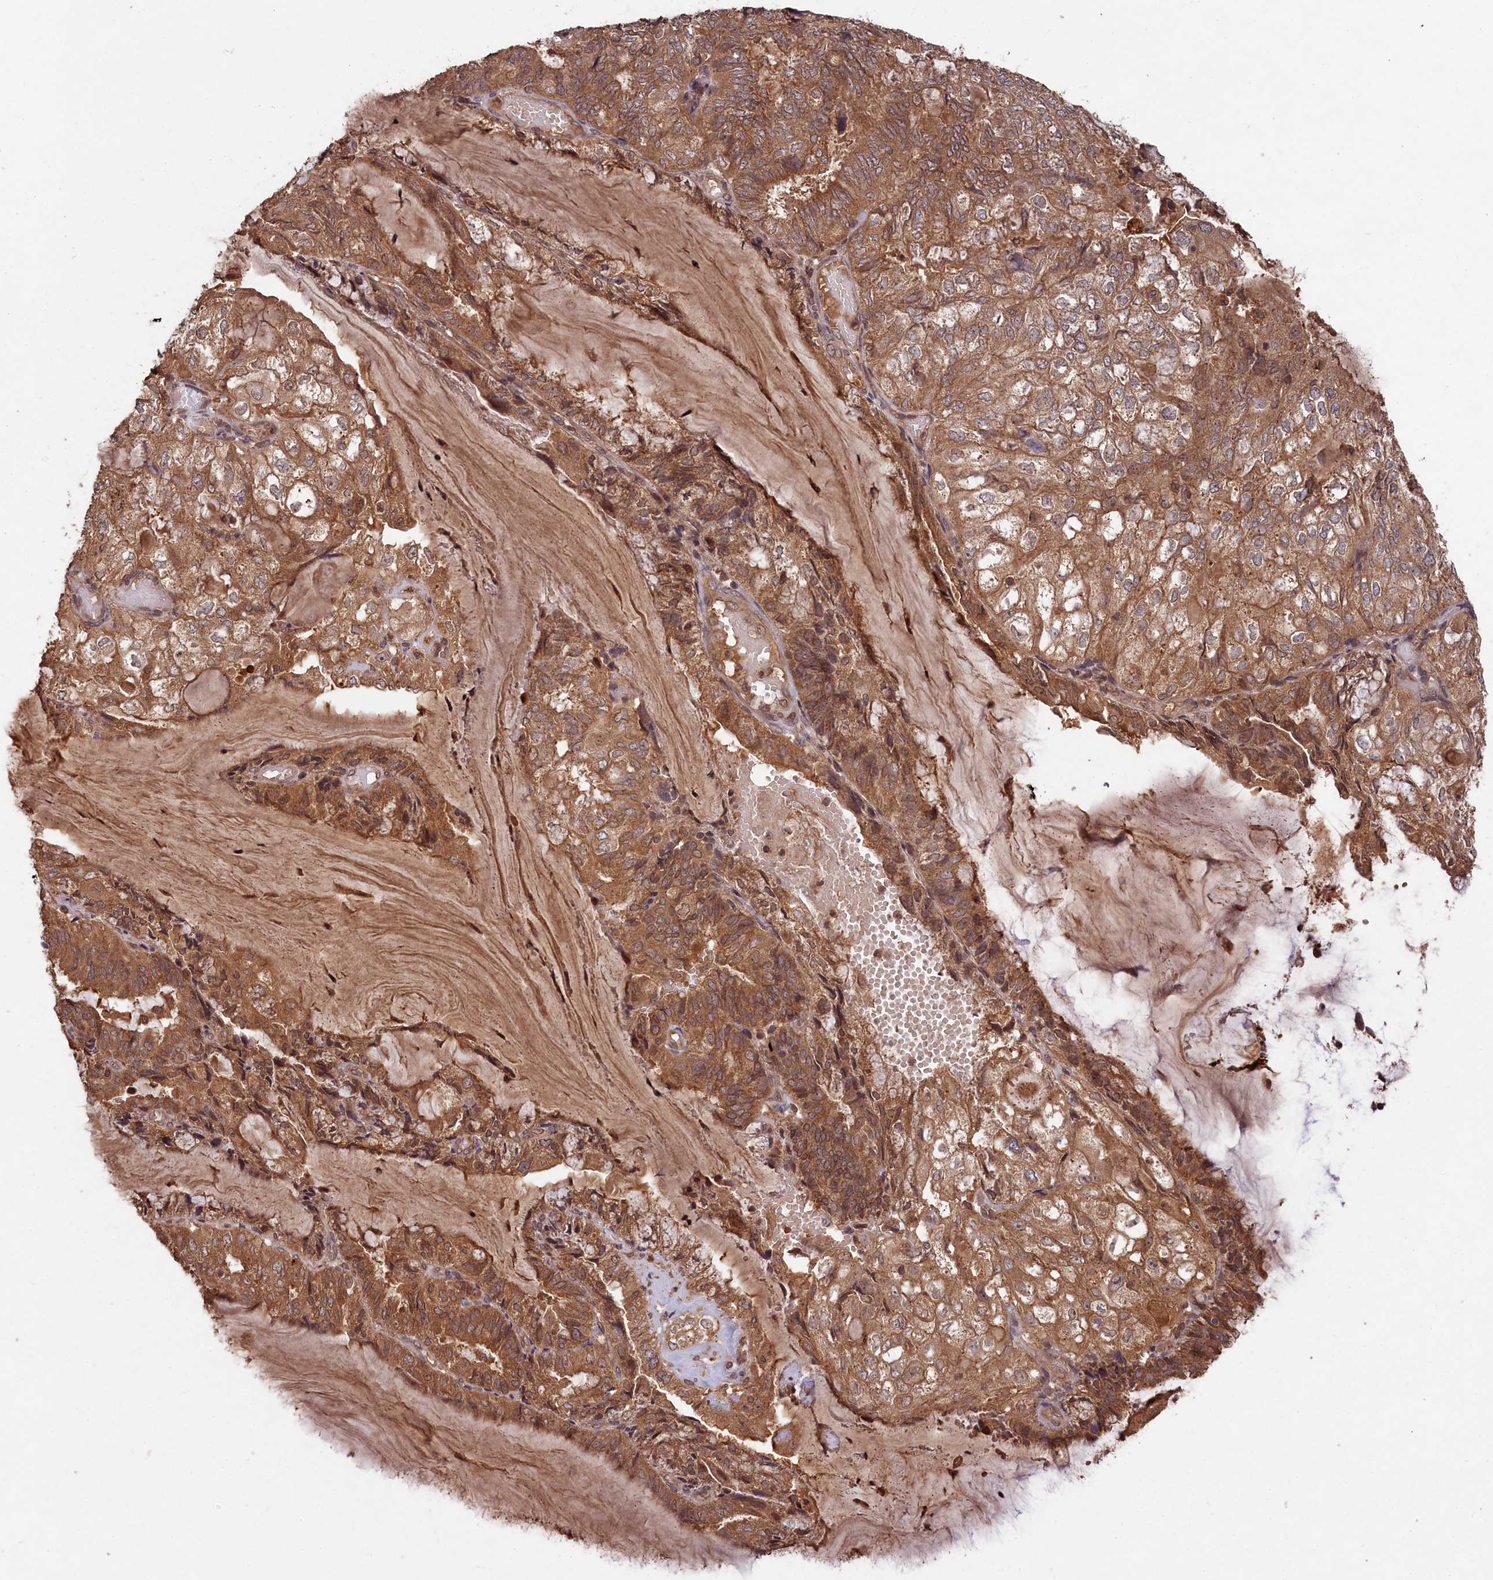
{"staining": {"intensity": "moderate", "quantity": ">75%", "location": "cytoplasmic/membranous"}, "tissue": "endometrial cancer", "cell_type": "Tumor cells", "image_type": "cancer", "snomed": [{"axis": "morphology", "description": "Adenocarcinoma, NOS"}, {"axis": "topography", "description": "Endometrium"}], "caption": "Immunohistochemistry of human endometrial cancer (adenocarcinoma) exhibits medium levels of moderate cytoplasmic/membranous positivity in about >75% of tumor cells. (brown staining indicates protein expression, while blue staining denotes nuclei).", "gene": "CHAC1", "patient": {"sex": "female", "age": 81}}